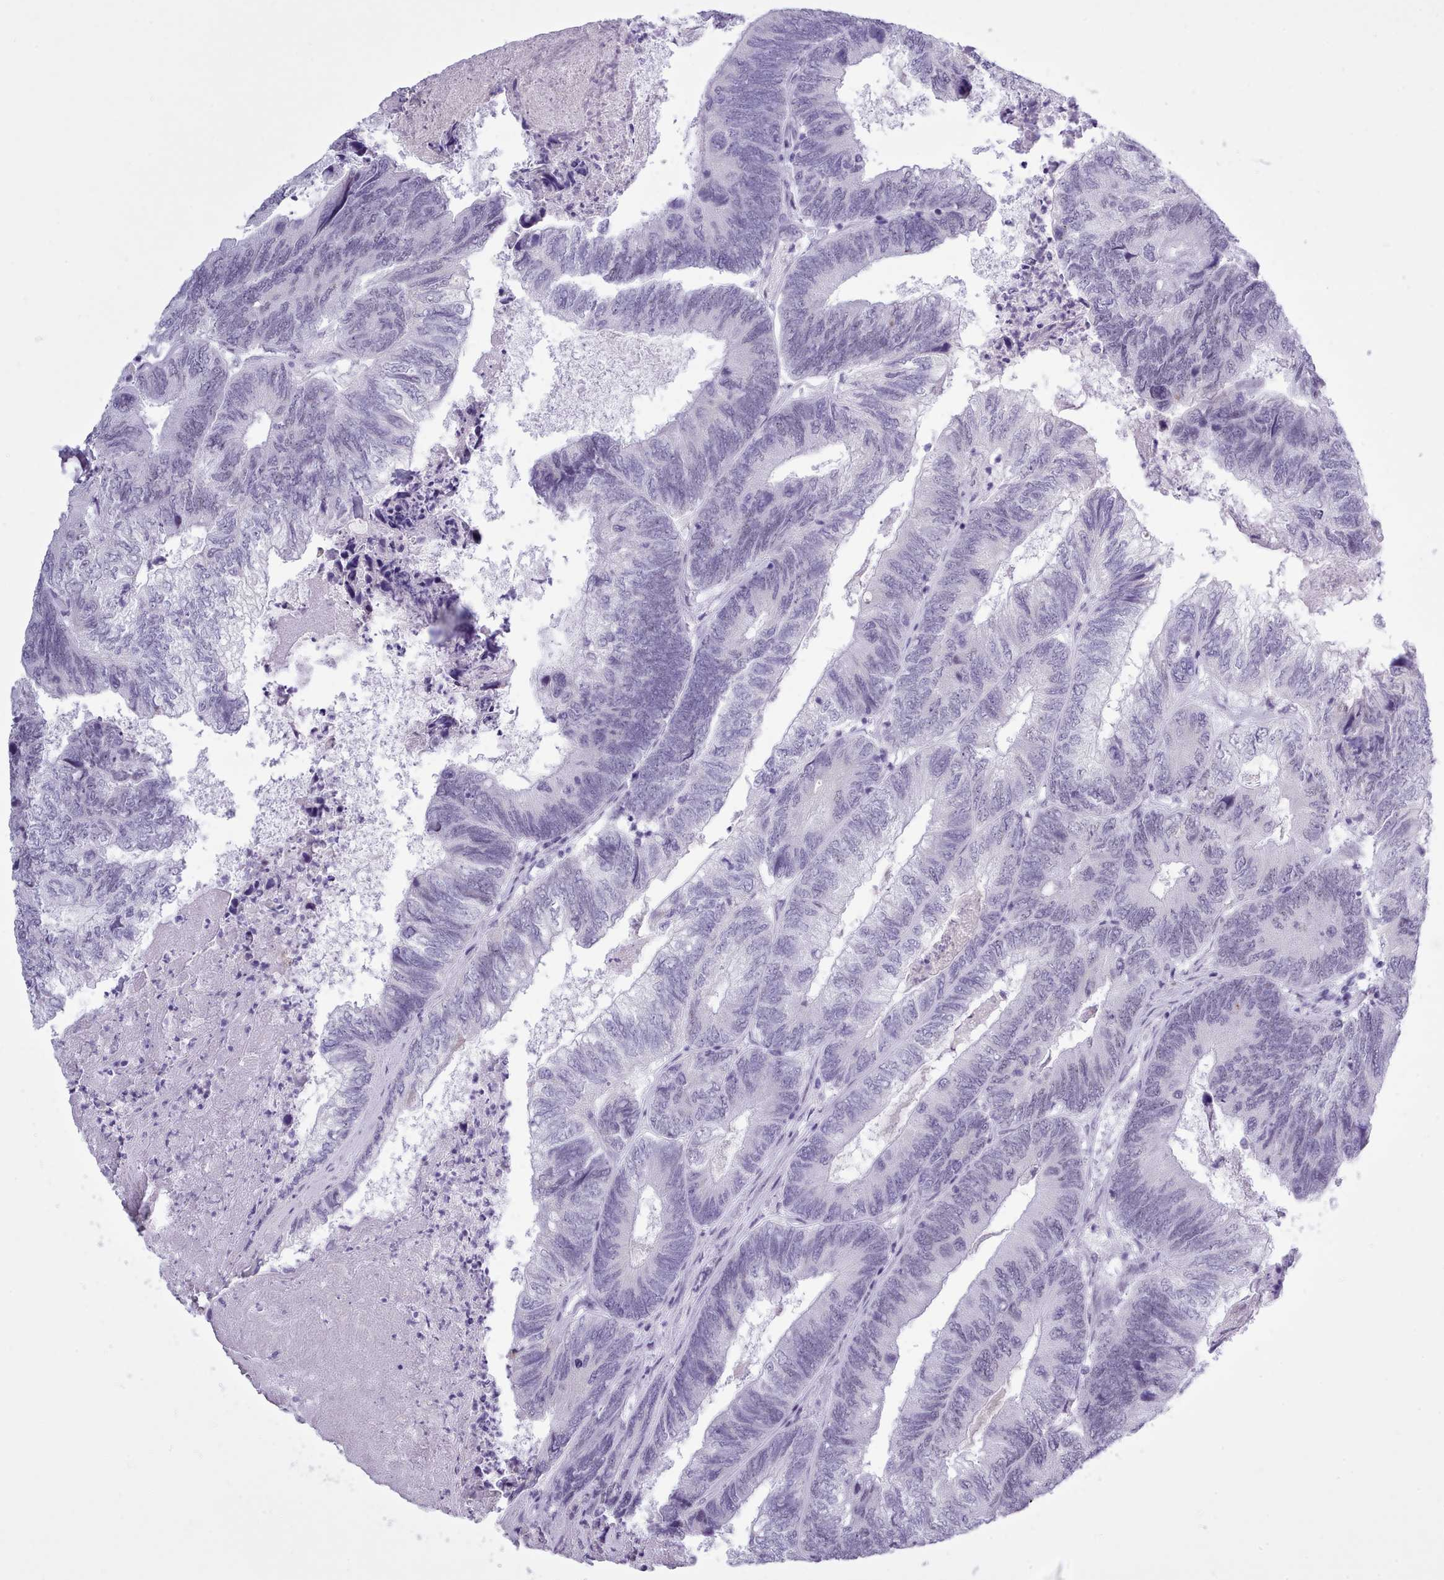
{"staining": {"intensity": "negative", "quantity": "none", "location": "none"}, "tissue": "colorectal cancer", "cell_type": "Tumor cells", "image_type": "cancer", "snomed": [{"axis": "morphology", "description": "Adenocarcinoma, NOS"}, {"axis": "topography", "description": "Colon"}], "caption": "Immunohistochemical staining of human colorectal adenocarcinoma exhibits no significant staining in tumor cells.", "gene": "FBXO48", "patient": {"sex": "female", "age": 67}}